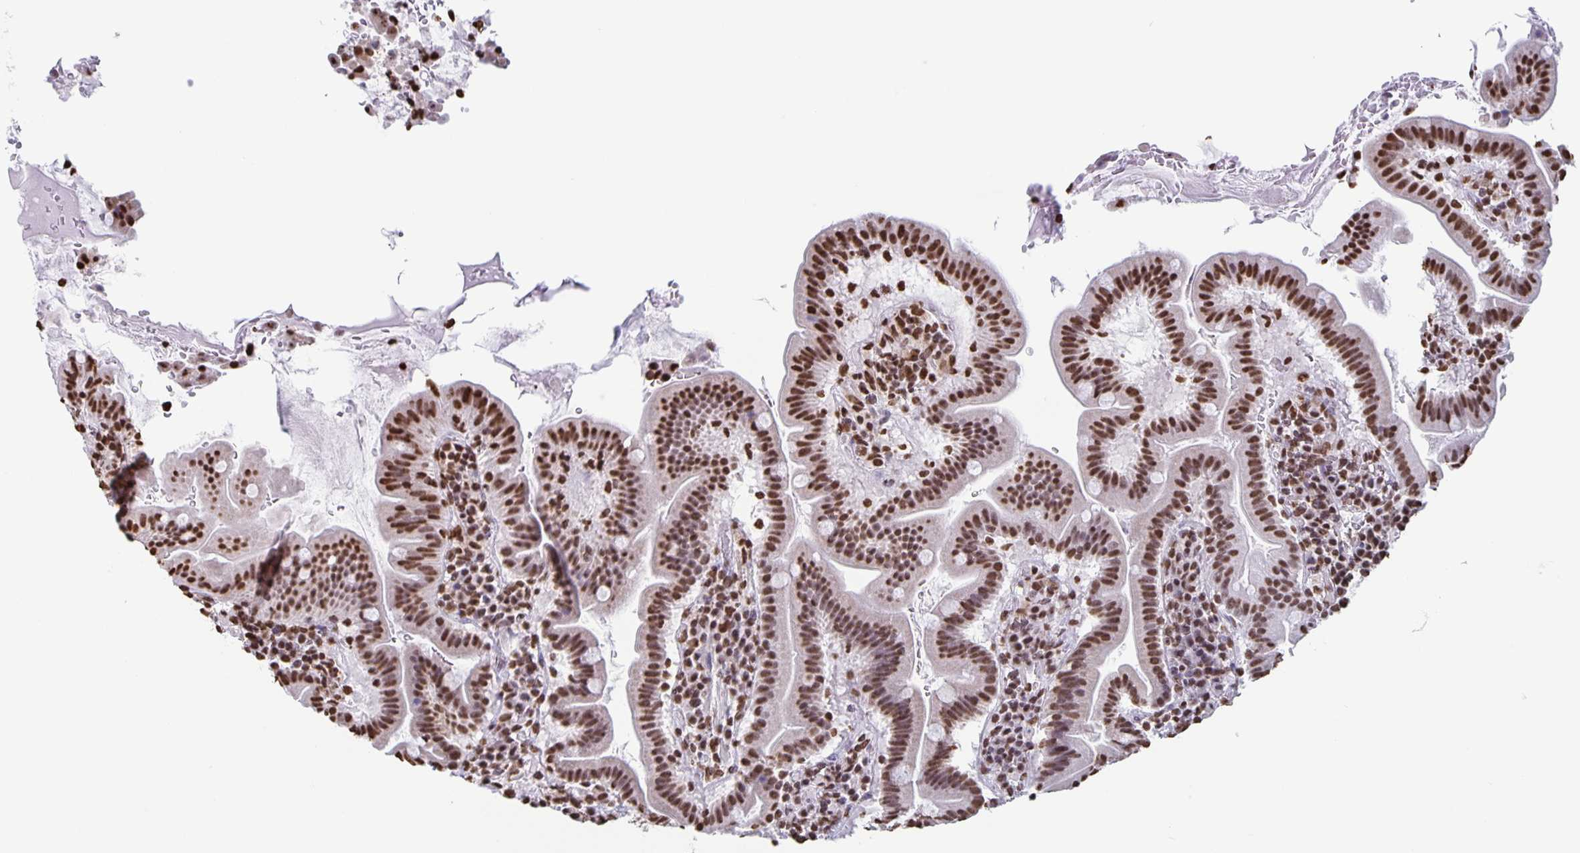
{"staining": {"intensity": "strong", "quantity": ">75%", "location": "nuclear"}, "tissue": "small intestine", "cell_type": "Glandular cells", "image_type": "normal", "snomed": [{"axis": "morphology", "description": "Normal tissue, NOS"}, {"axis": "topography", "description": "Small intestine"}], "caption": "Immunohistochemical staining of unremarkable small intestine reveals >75% levels of strong nuclear protein staining in about >75% of glandular cells. Using DAB (3,3'-diaminobenzidine) (brown) and hematoxylin (blue) stains, captured at high magnification using brightfield microscopy.", "gene": "DUT", "patient": {"sex": "male", "age": 26}}